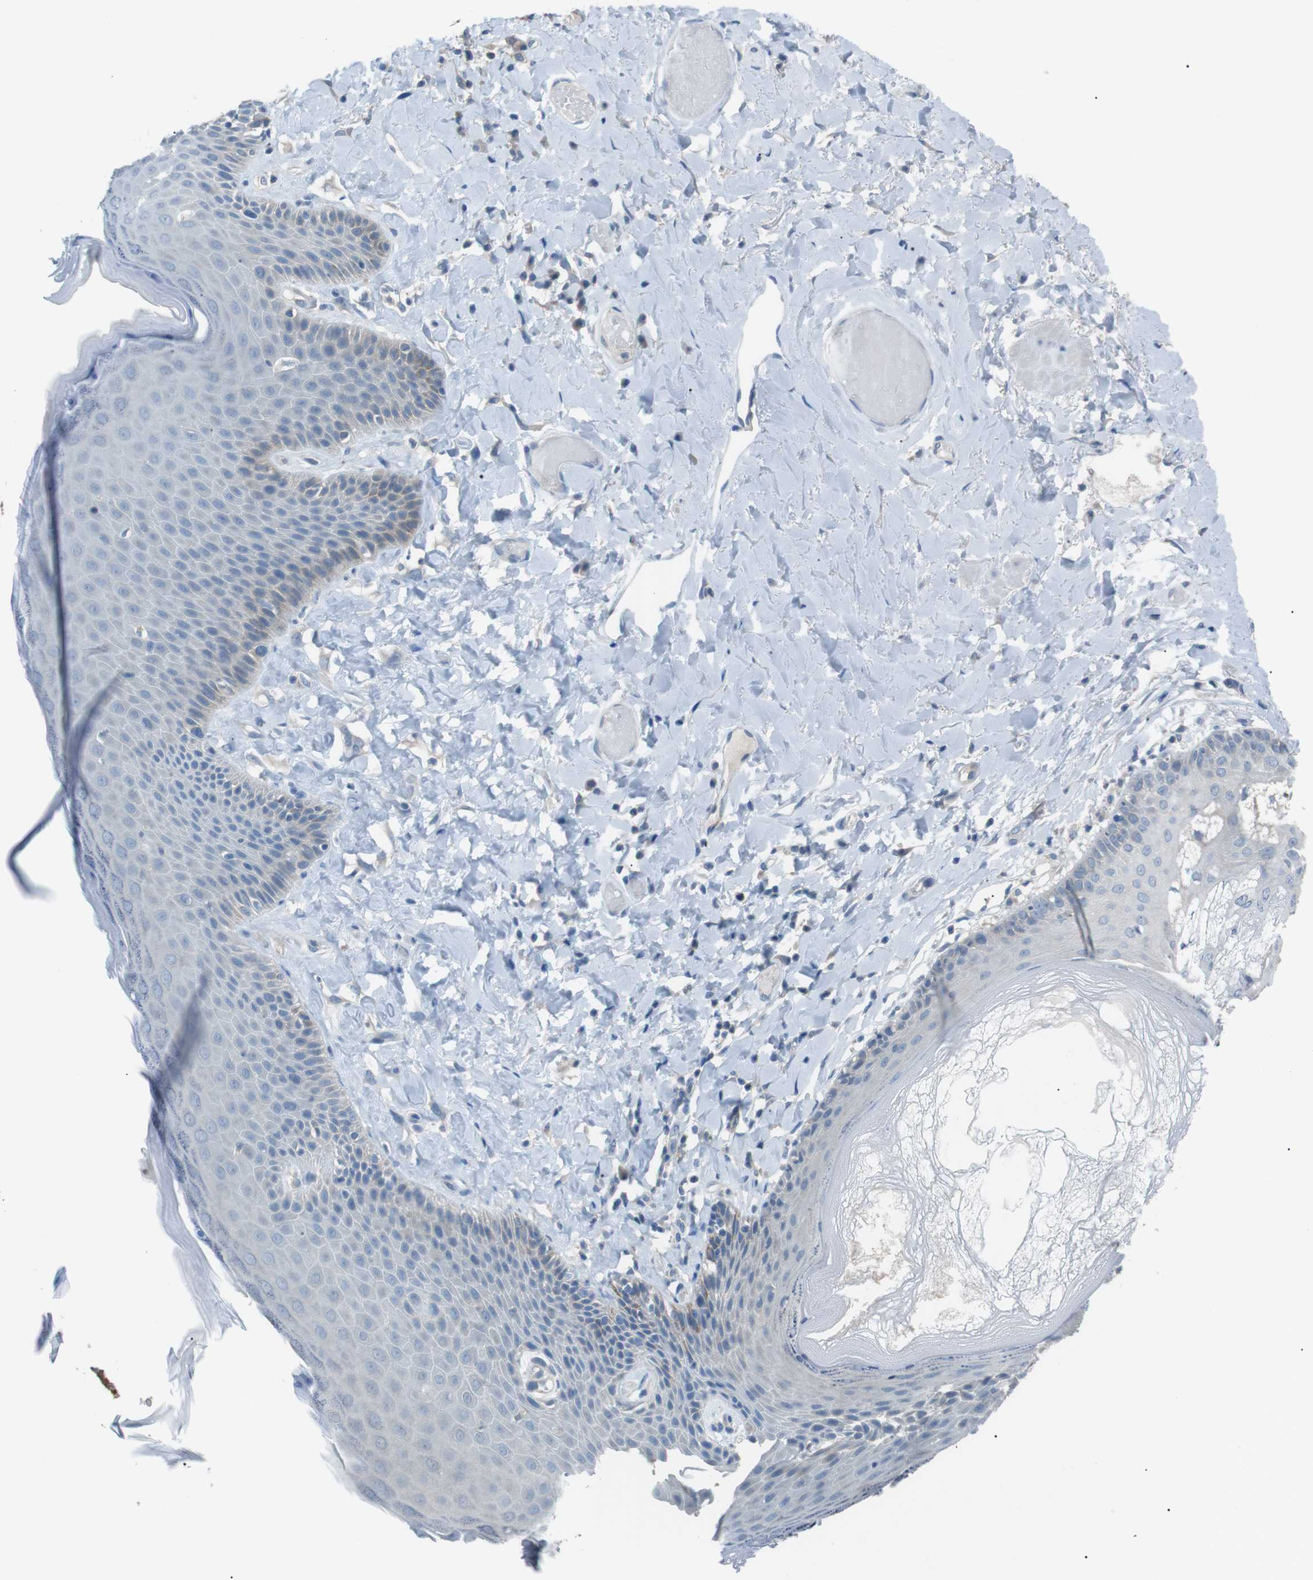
{"staining": {"intensity": "negative", "quantity": "none", "location": "none"}, "tissue": "skin", "cell_type": "Epidermal cells", "image_type": "normal", "snomed": [{"axis": "morphology", "description": "Normal tissue, NOS"}, {"axis": "topography", "description": "Anal"}], "caption": "Immunohistochemical staining of unremarkable human skin shows no significant expression in epidermal cells. (DAB (3,3'-diaminobenzidine) IHC, high magnification).", "gene": "CDH26", "patient": {"sex": "male", "age": 69}}